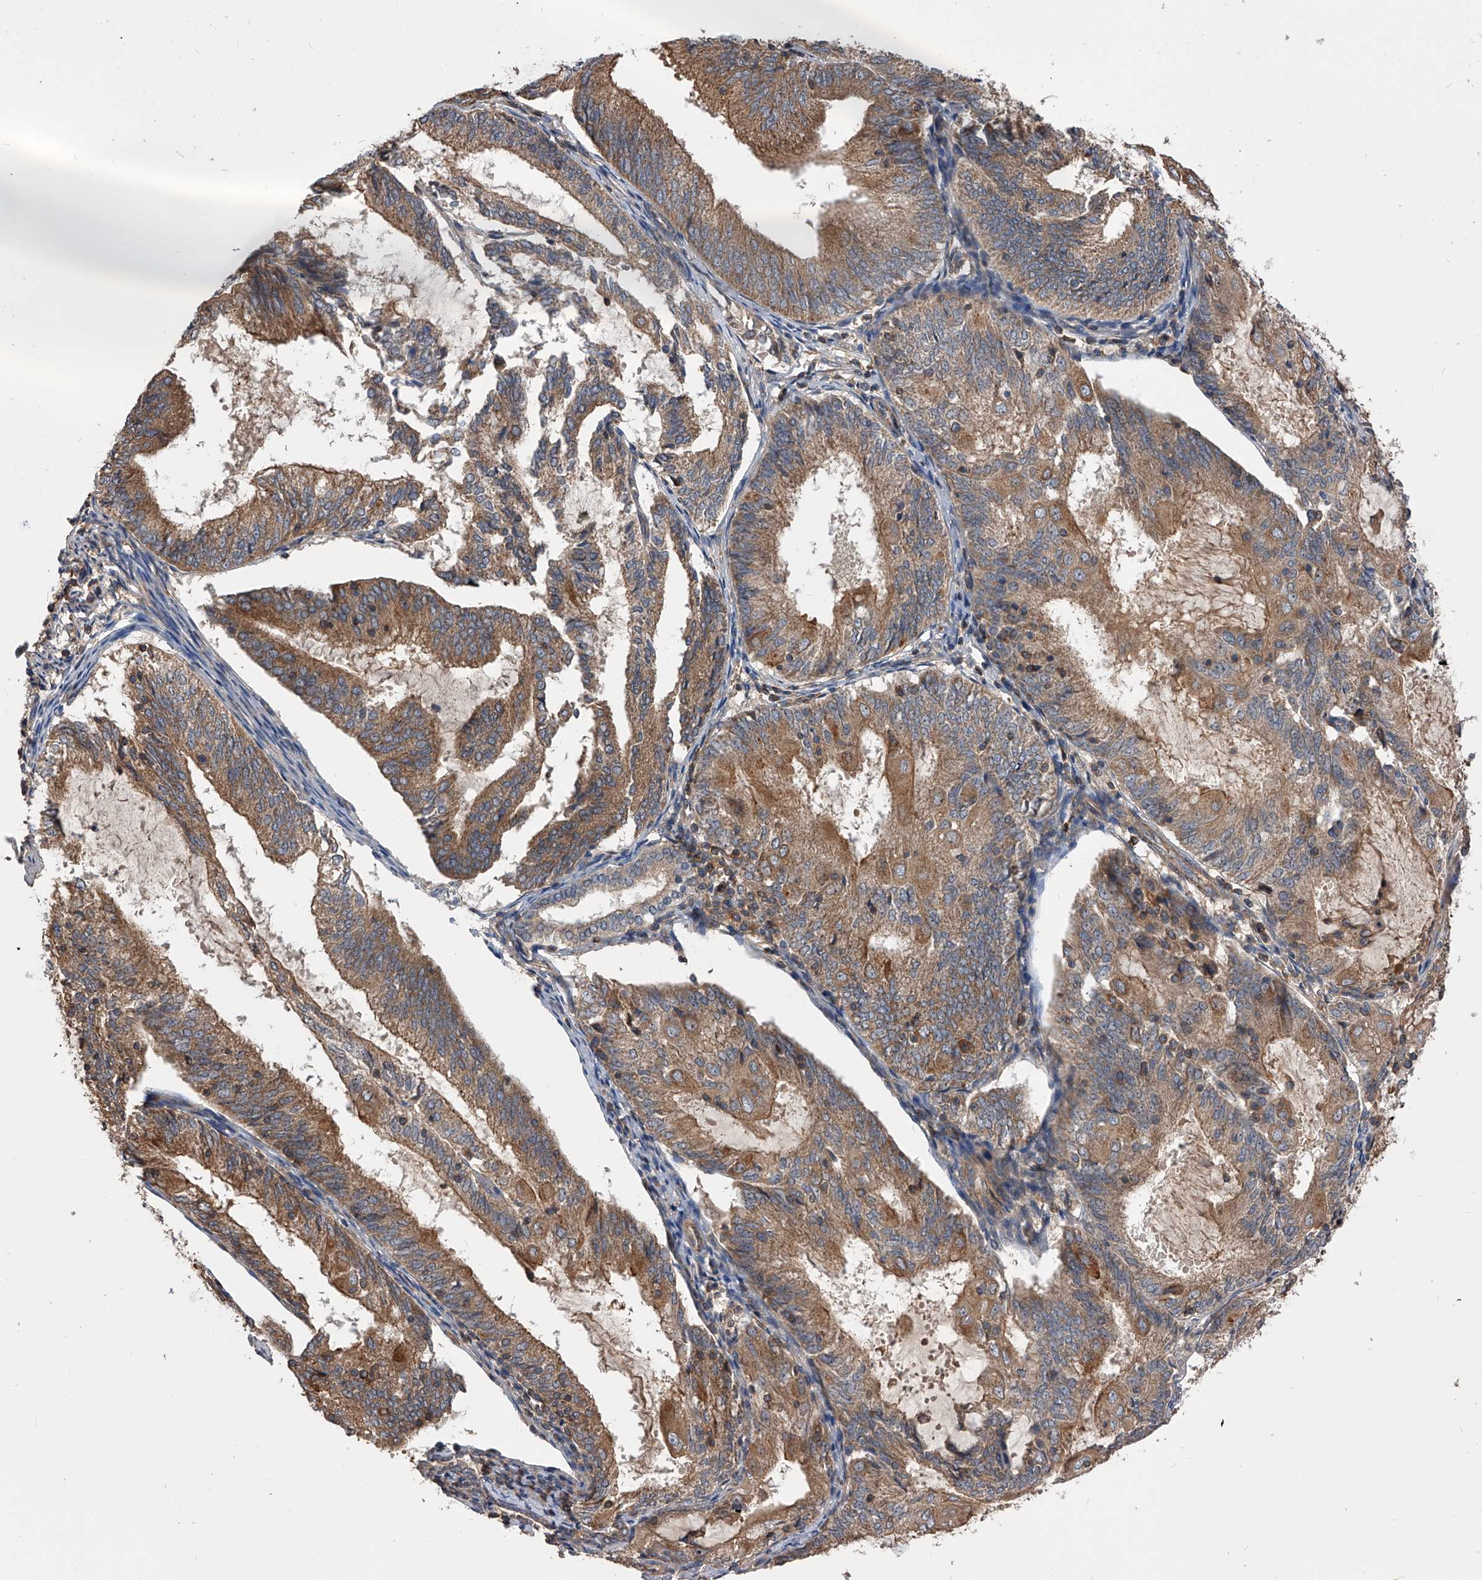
{"staining": {"intensity": "moderate", "quantity": ">75%", "location": "cytoplasmic/membranous"}, "tissue": "endometrial cancer", "cell_type": "Tumor cells", "image_type": "cancer", "snomed": [{"axis": "morphology", "description": "Adenocarcinoma, NOS"}, {"axis": "topography", "description": "Endometrium"}], "caption": "About >75% of tumor cells in endometrial cancer (adenocarcinoma) display moderate cytoplasmic/membranous protein expression as visualized by brown immunohistochemical staining.", "gene": "CUL7", "patient": {"sex": "female", "age": 81}}